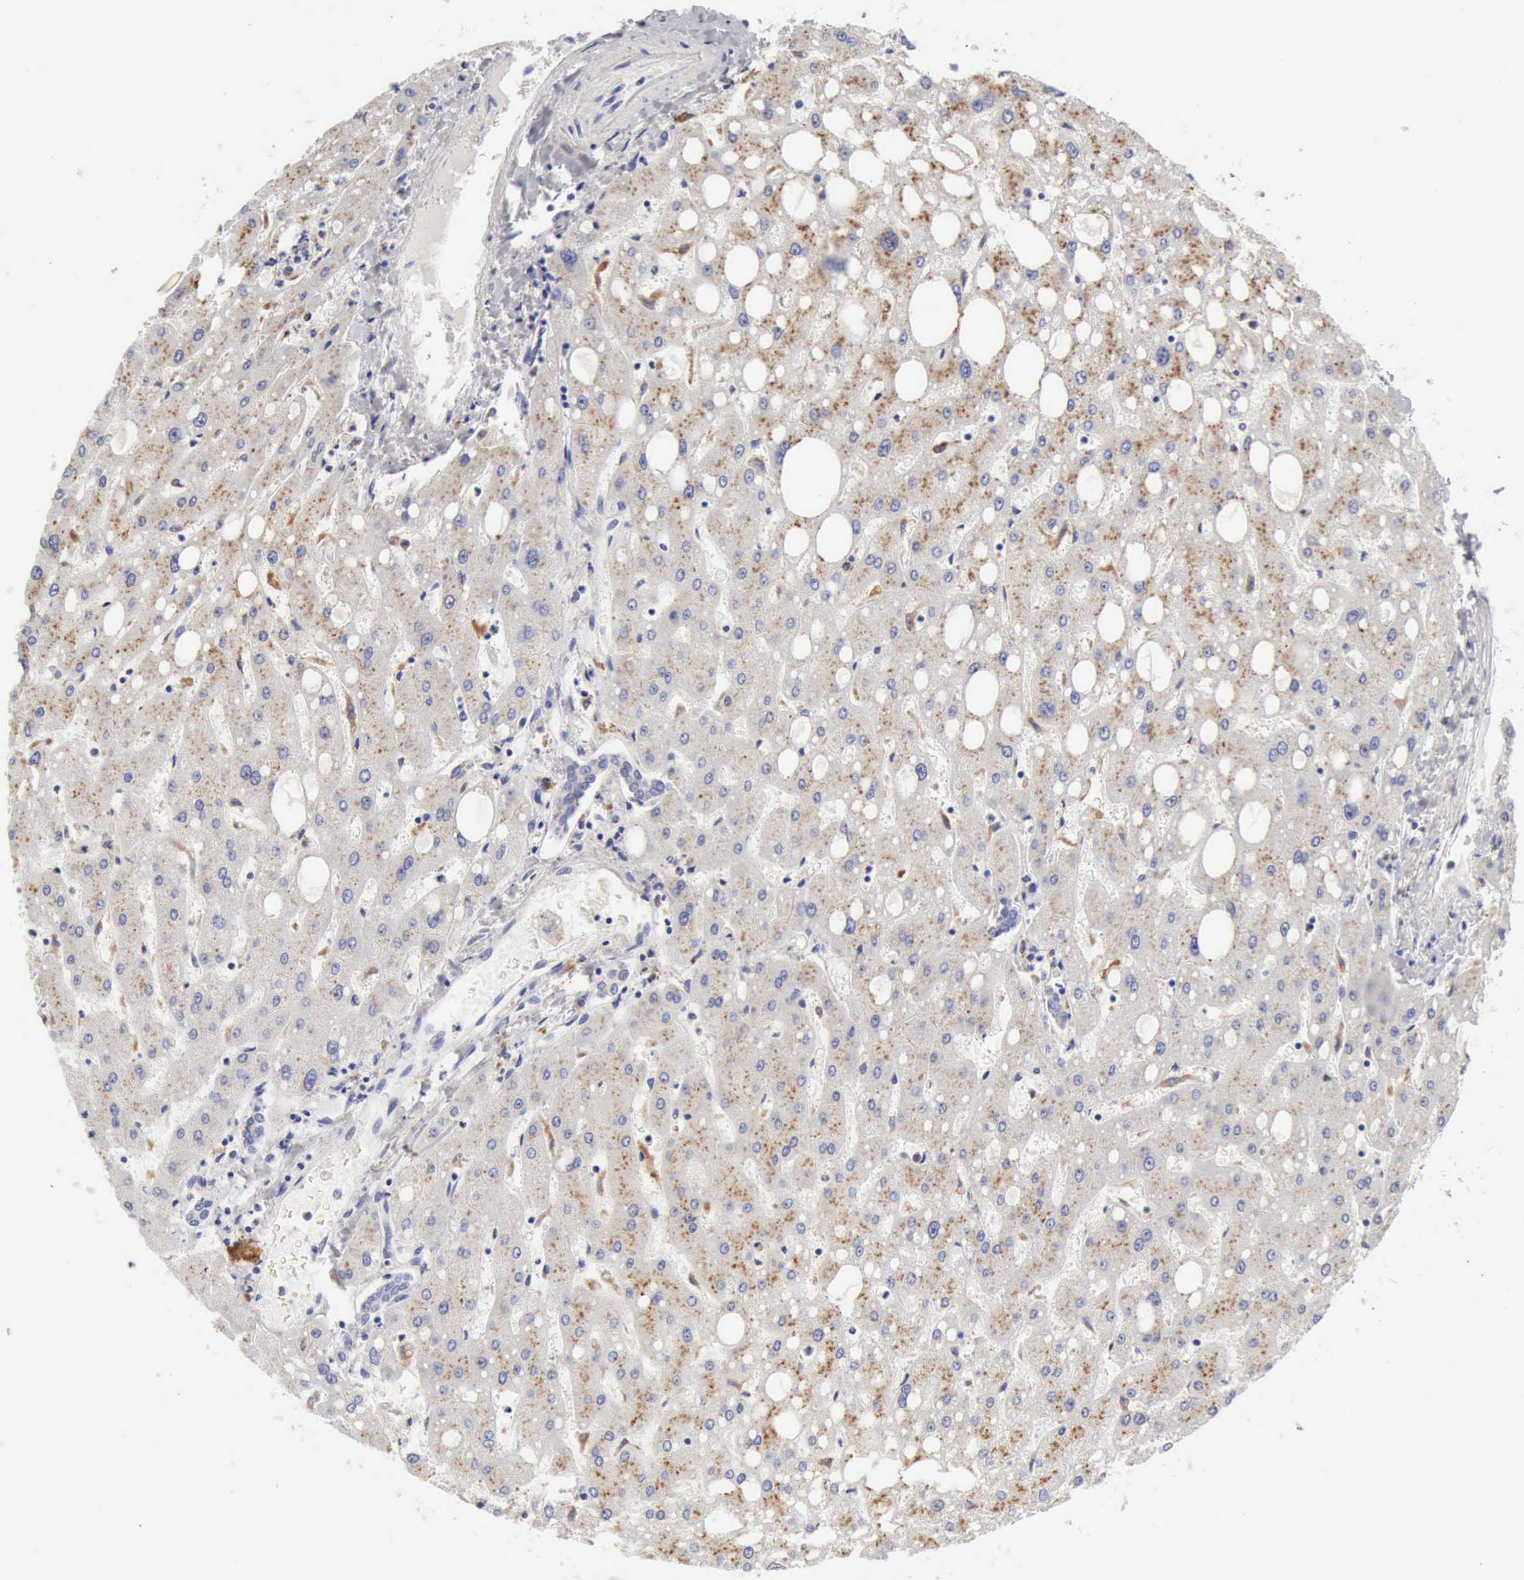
{"staining": {"intensity": "negative", "quantity": "none", "location": "none"}, "tissue": "liver", "cell_type": "Cholangiocytes", "image_type": "normal", "snomed": [{"axis": "morphology", "description": "Normal tissue, NOS"}, {"axis": "topography", "description": "Liver"}], "caption": "A high-resolution photomicrograph shows immunohistochemistry (IHC) staining of normal liver, which displays no significant expression in cholangiocytes. (Immunohistochemistry, brightfield microscopy, high magnification).", "gene": "CTSS", "patient": {"sex": "male", "age": 49}}